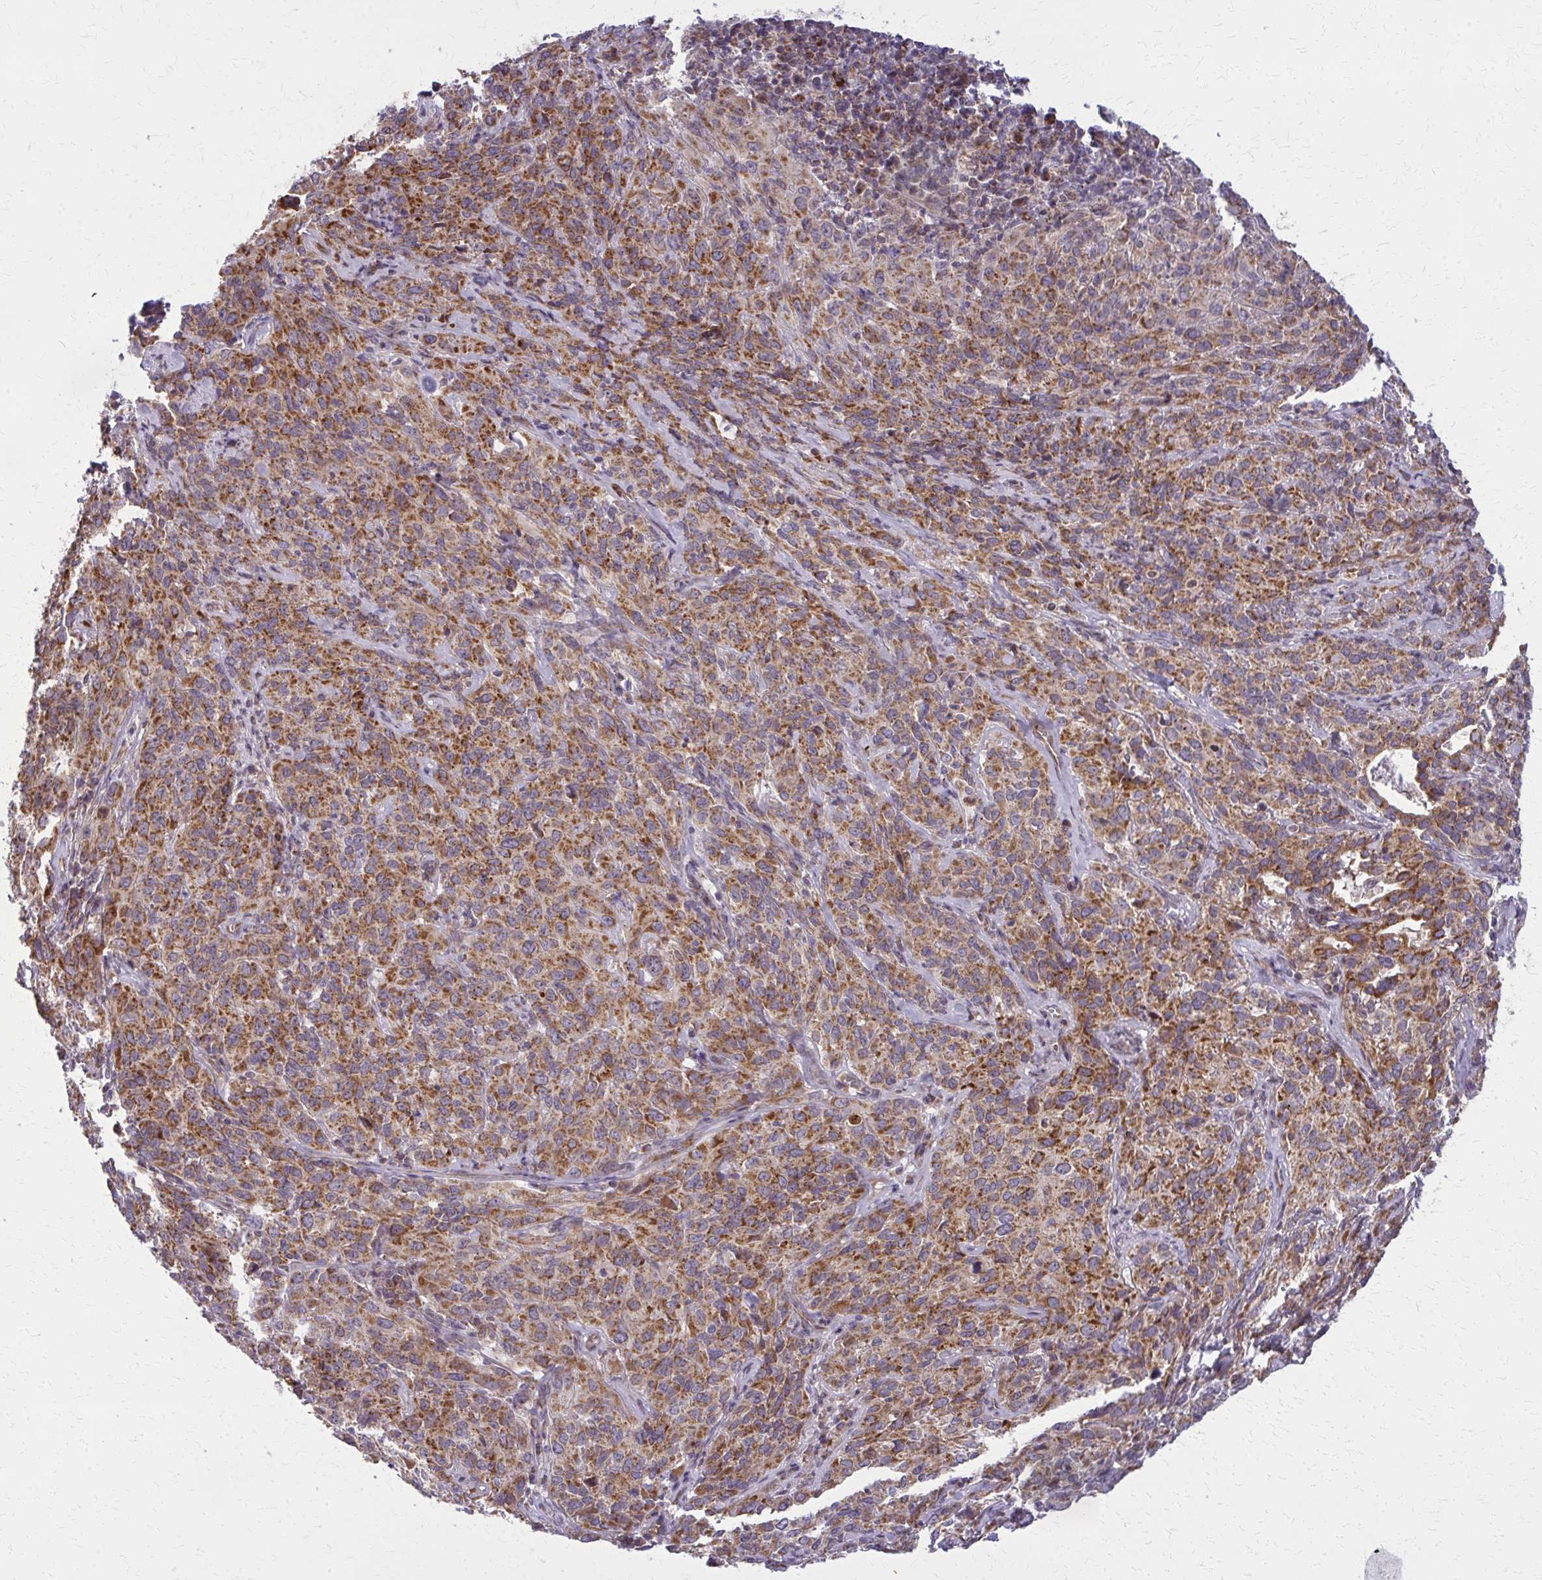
{"staining": {"intensity": "moderate", "quantity": ">75%", "location": "cytoplasmic/membranous"}, "tissue": "cervical cancer", "cell_type": "Tumor cells", "image_type": "cancer", "snomed": [{"axis": "morphology", "description": "Squamous cell carcinoma, NOS"}, {"axis": "topography", "description": "Cervix"}], "caption": "IHC (DAB (3,3'-diaminobenzidine)) staining of cervical squamous cell carcinoma exhibits moderate cytoplasmic/membranous protein staining in about >75% of tumor cells. The staining was performed using DAB to visualize the protein expression in brown, while the nuclei were stained in blue with hematoxylin (Magnification: 20x).", "gene": "MCCC1", "patient": {"sex": "female", "age": 51}}